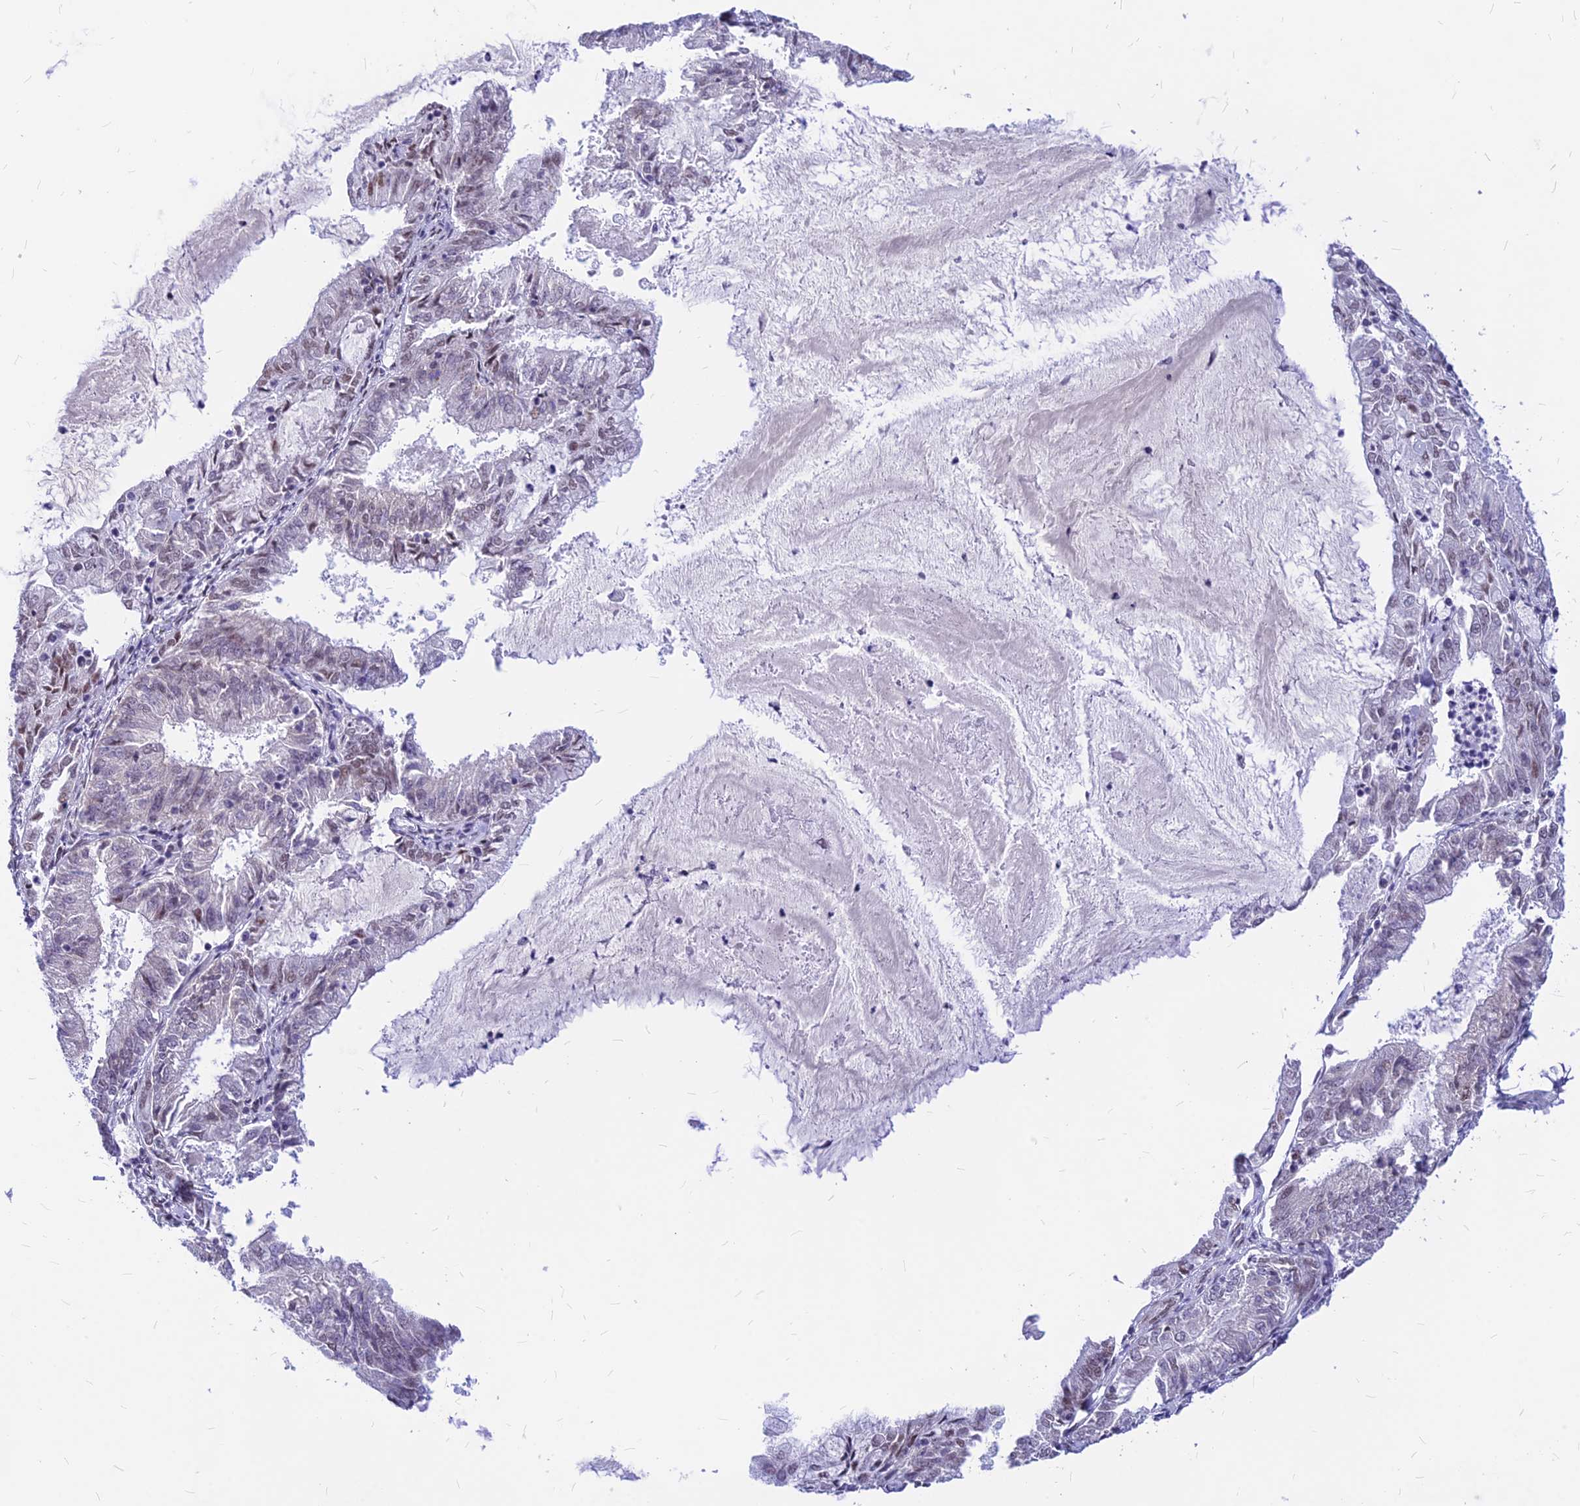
{"staining": {"intensity": "weak", "quantity": "25%-75%", "location": "nuclear"}, "tissue": "endometrial cancer", "cell_type": "Tumor cells", "image_type": "cancer", "snomed": [{"axis": "morphology", "description": "Adenocarcinoma, NOS"}, {"axis": "topography", "description": "Endometrium"}], "caption": "About 25%-75% of tumor cells in endometrial cancer display weak nuclear protein positivity as visualized by brown immunohistochemical staining.", "gene": "KCTD13", "patient": {"sex": "female", "age": 57}}